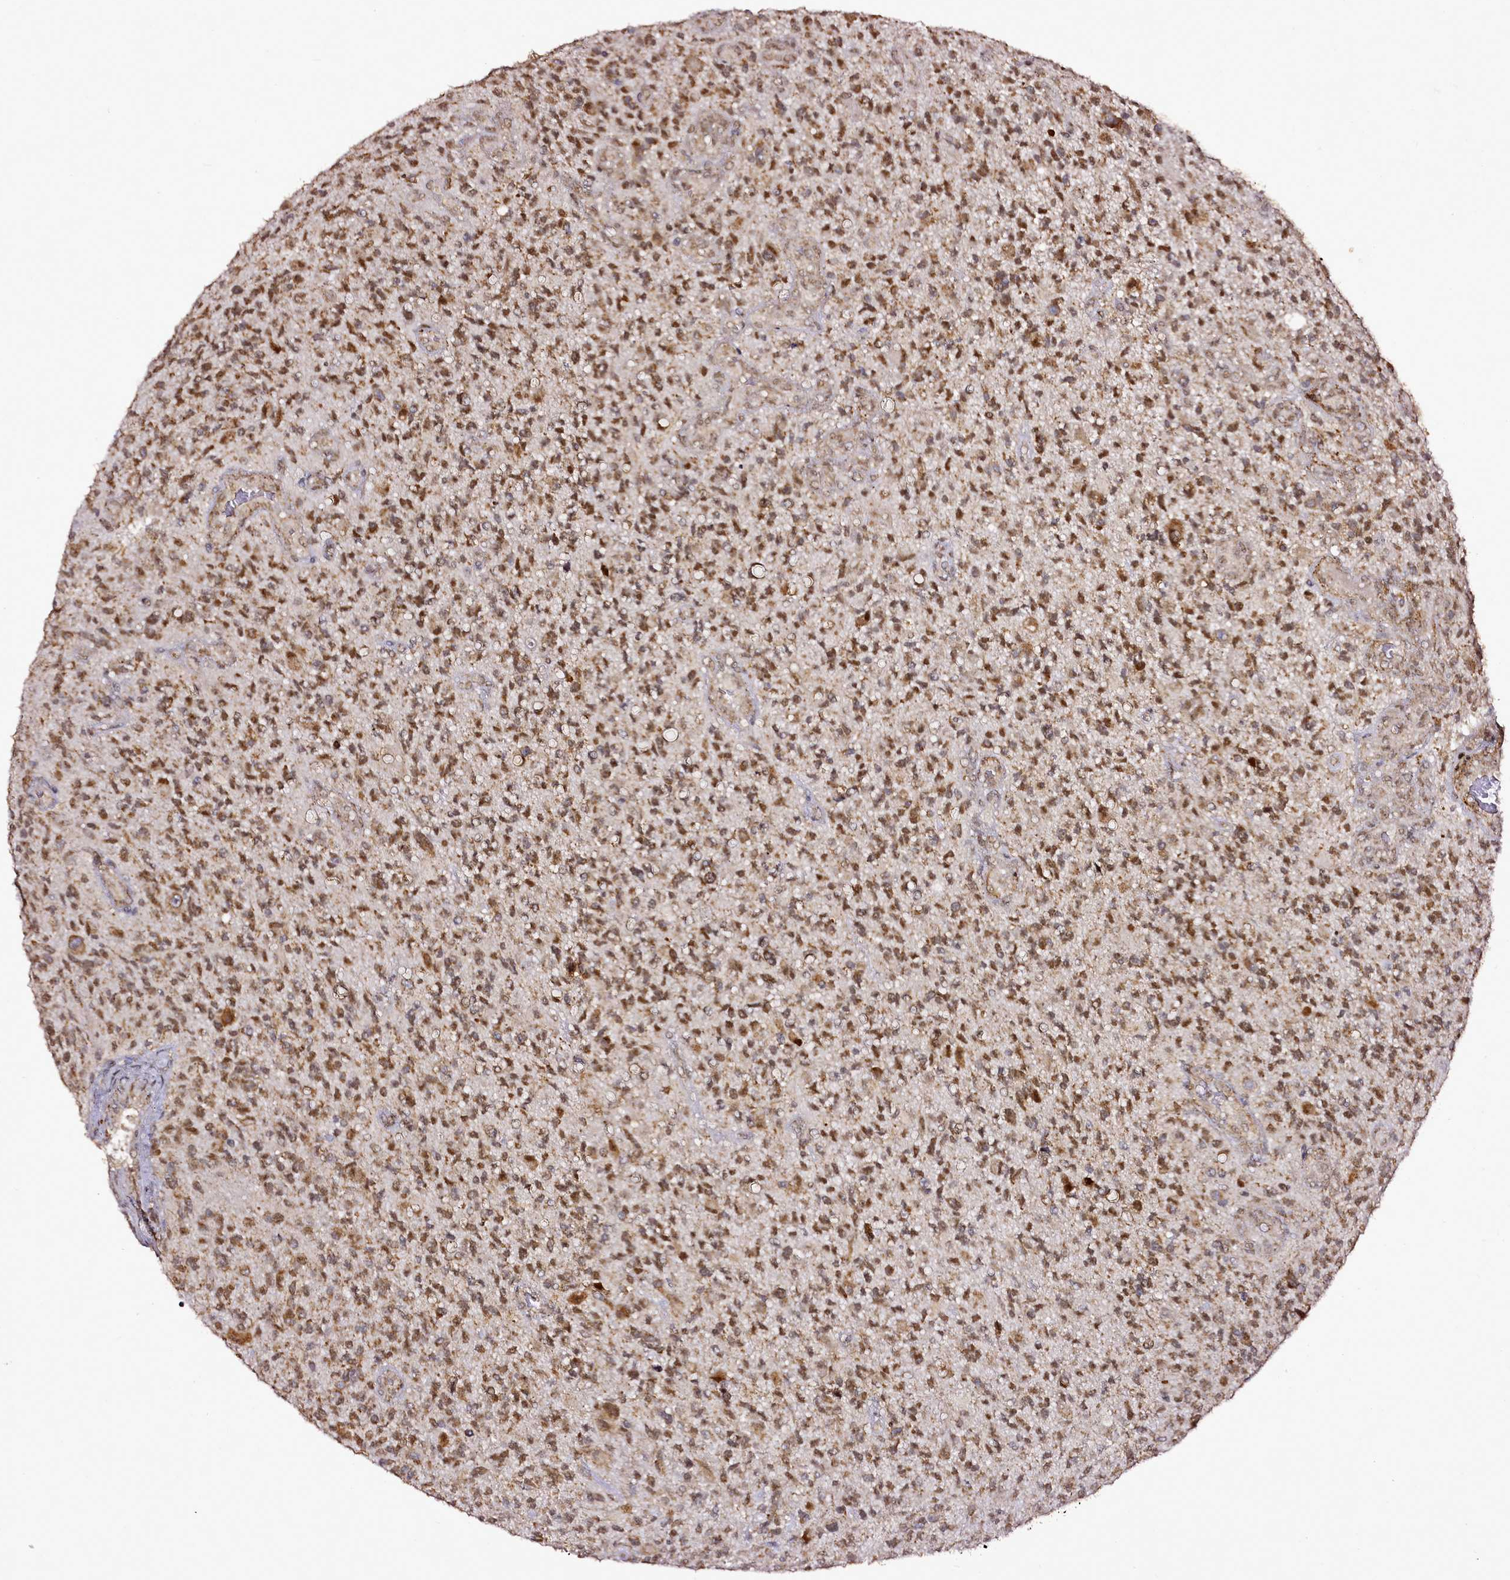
{"staining": {"intensity": "moderate", "quantity": ">75%", "location": "nuclear"}, "tissue": "glioma", "cell_type": "Tumor cells", "image_type": "cancer", "snomed": [{"axis": "morphology", "description": "Glioma, malignant, High grade"}, {"axis": "topography", "description": "Brain"}], "caption": "Moderate nuclear expression is present in about >75% of tumor cells in glioma.", "gene": "EDIL3", "patient": {"sex": "male", "age": 47}}